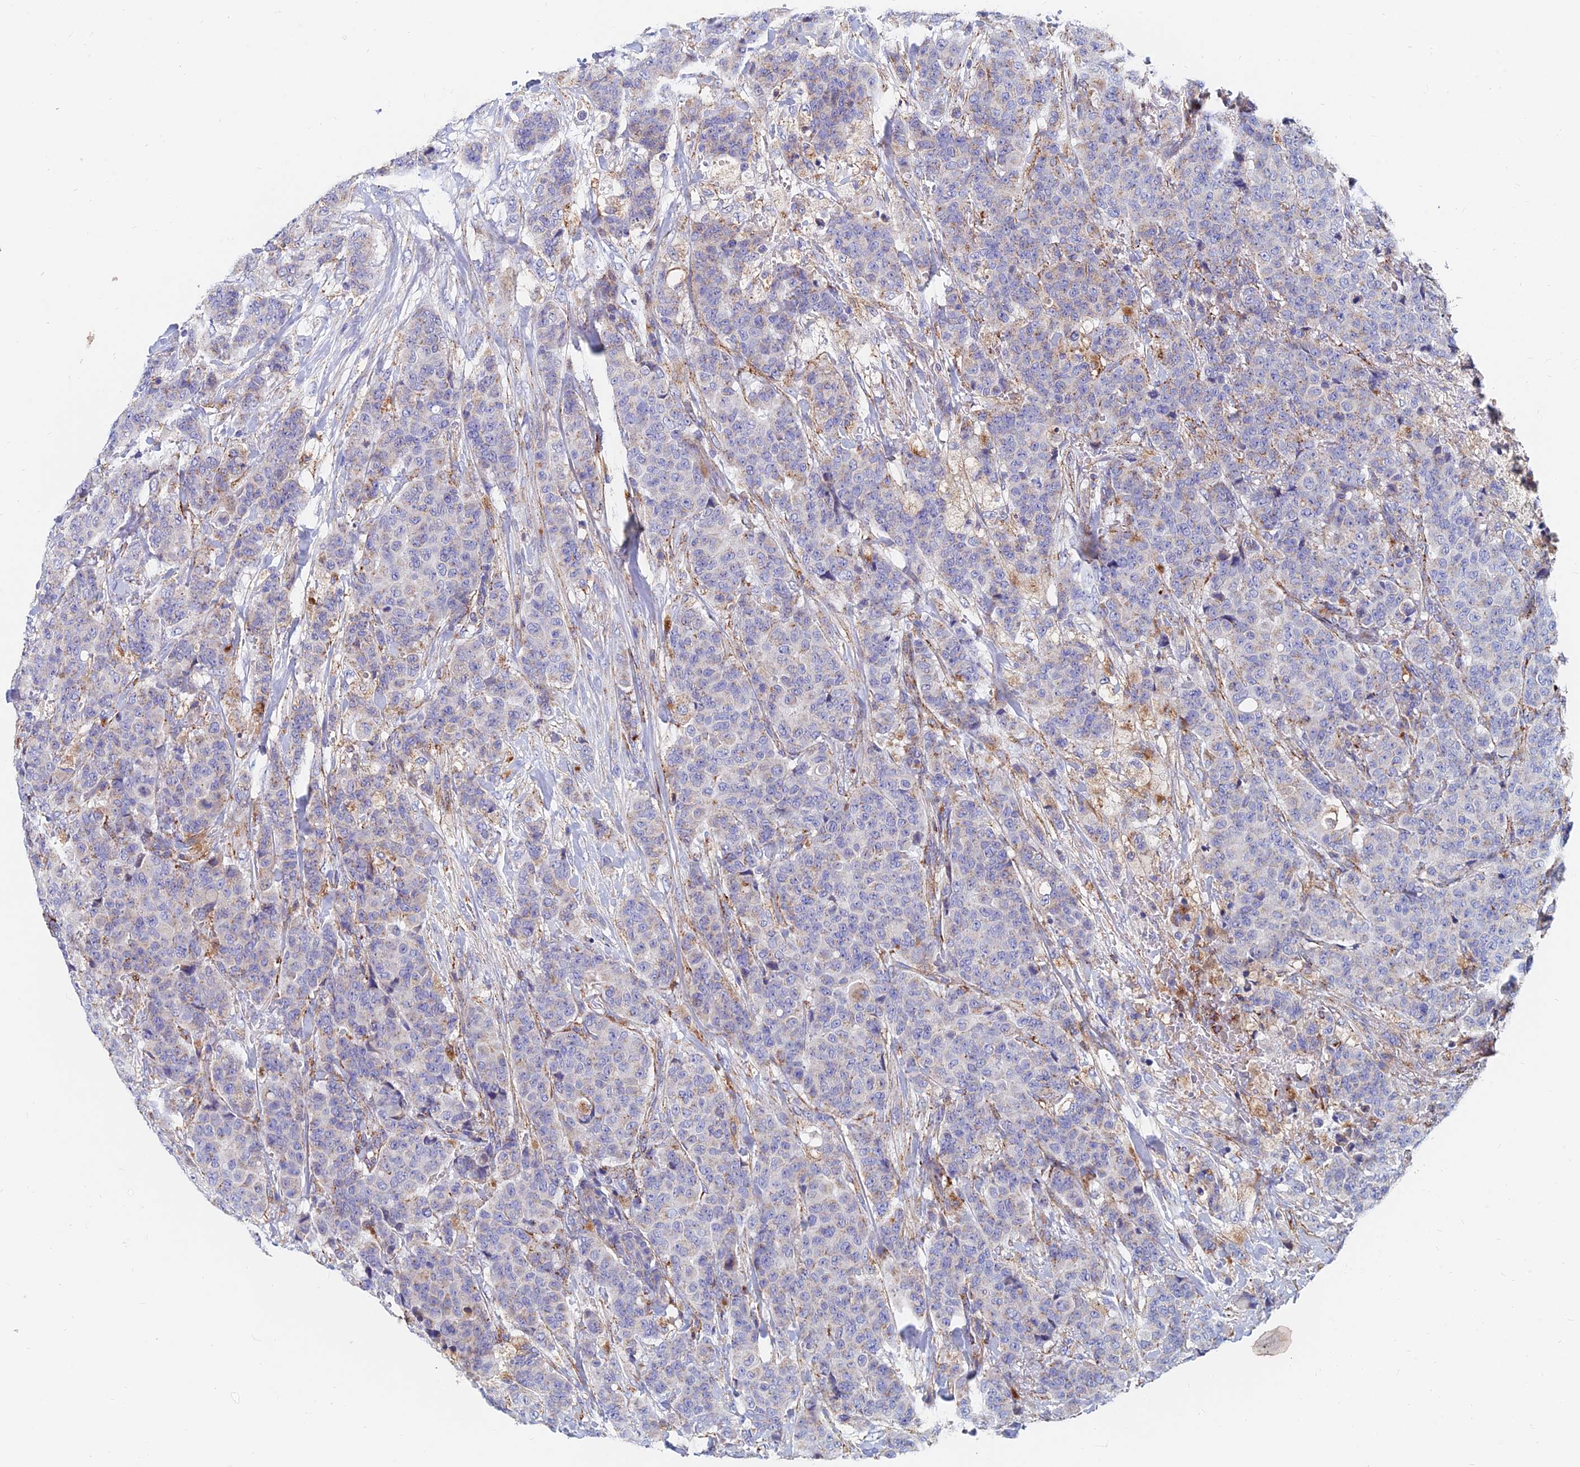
{"staining": {"intensity": "moderate", "quantity": "<25%", "location": "cytoplasmic/membranous"}, "tissue": "breast cancer", "cell_type": "Tumor cells", "image_type": "cancer", "snomed": [{"axis": "morphology", "description": "Duct carcinoma"}, {"axis": "topography", "description": "Breast"}], "caption": "Tumor cells reveal low levels of moderate cytoplasmic/membranous staining in approximately <25% of cells in breast cancer (invasive ductal carcinoma).", "gene": "SPNS1", "patient": {"sex": "female", "age": 40}}